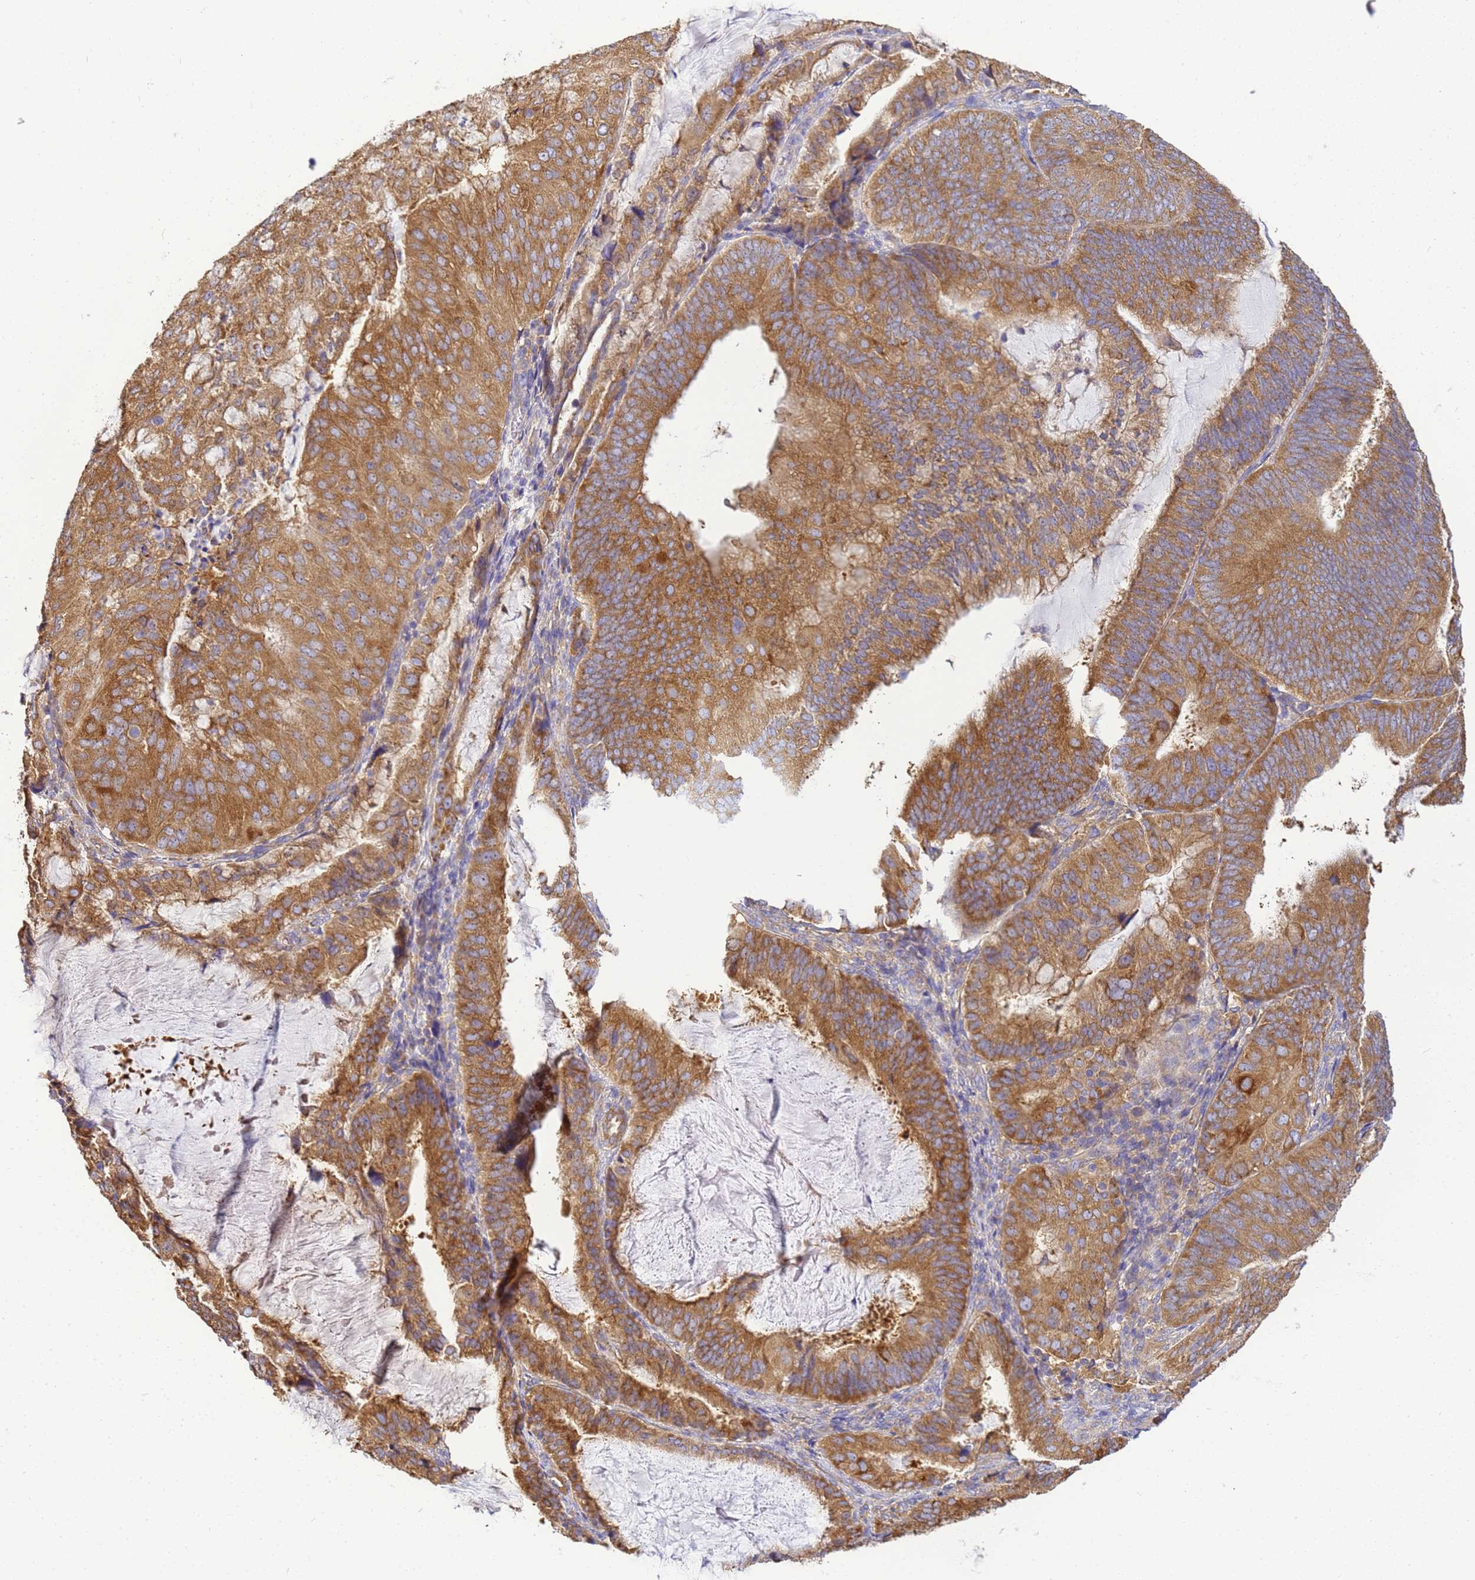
{"staining": {"intensity": "moderate", "quantity": ">75%", "location": "cytoplasmic/membranous"}, "tissue": "endometrial cancer", "cell_type": "Tumor cells", "image_type": "cancer", "snomed": [{"axis": "morphology", "description": "Adenocarcinoma, NOS"}, {"axis": "topography", "description": "Endometrium"}], "caption": "High-power microscopy captured an IHC histopathology image of endometrial cancer (adenocarcinoma), revealing moderate cytoplasmic/membranous staining in approximately >75% of tumor cells.", "gene": "NARS1", "patient": {"sex": "female", "age": 81}}